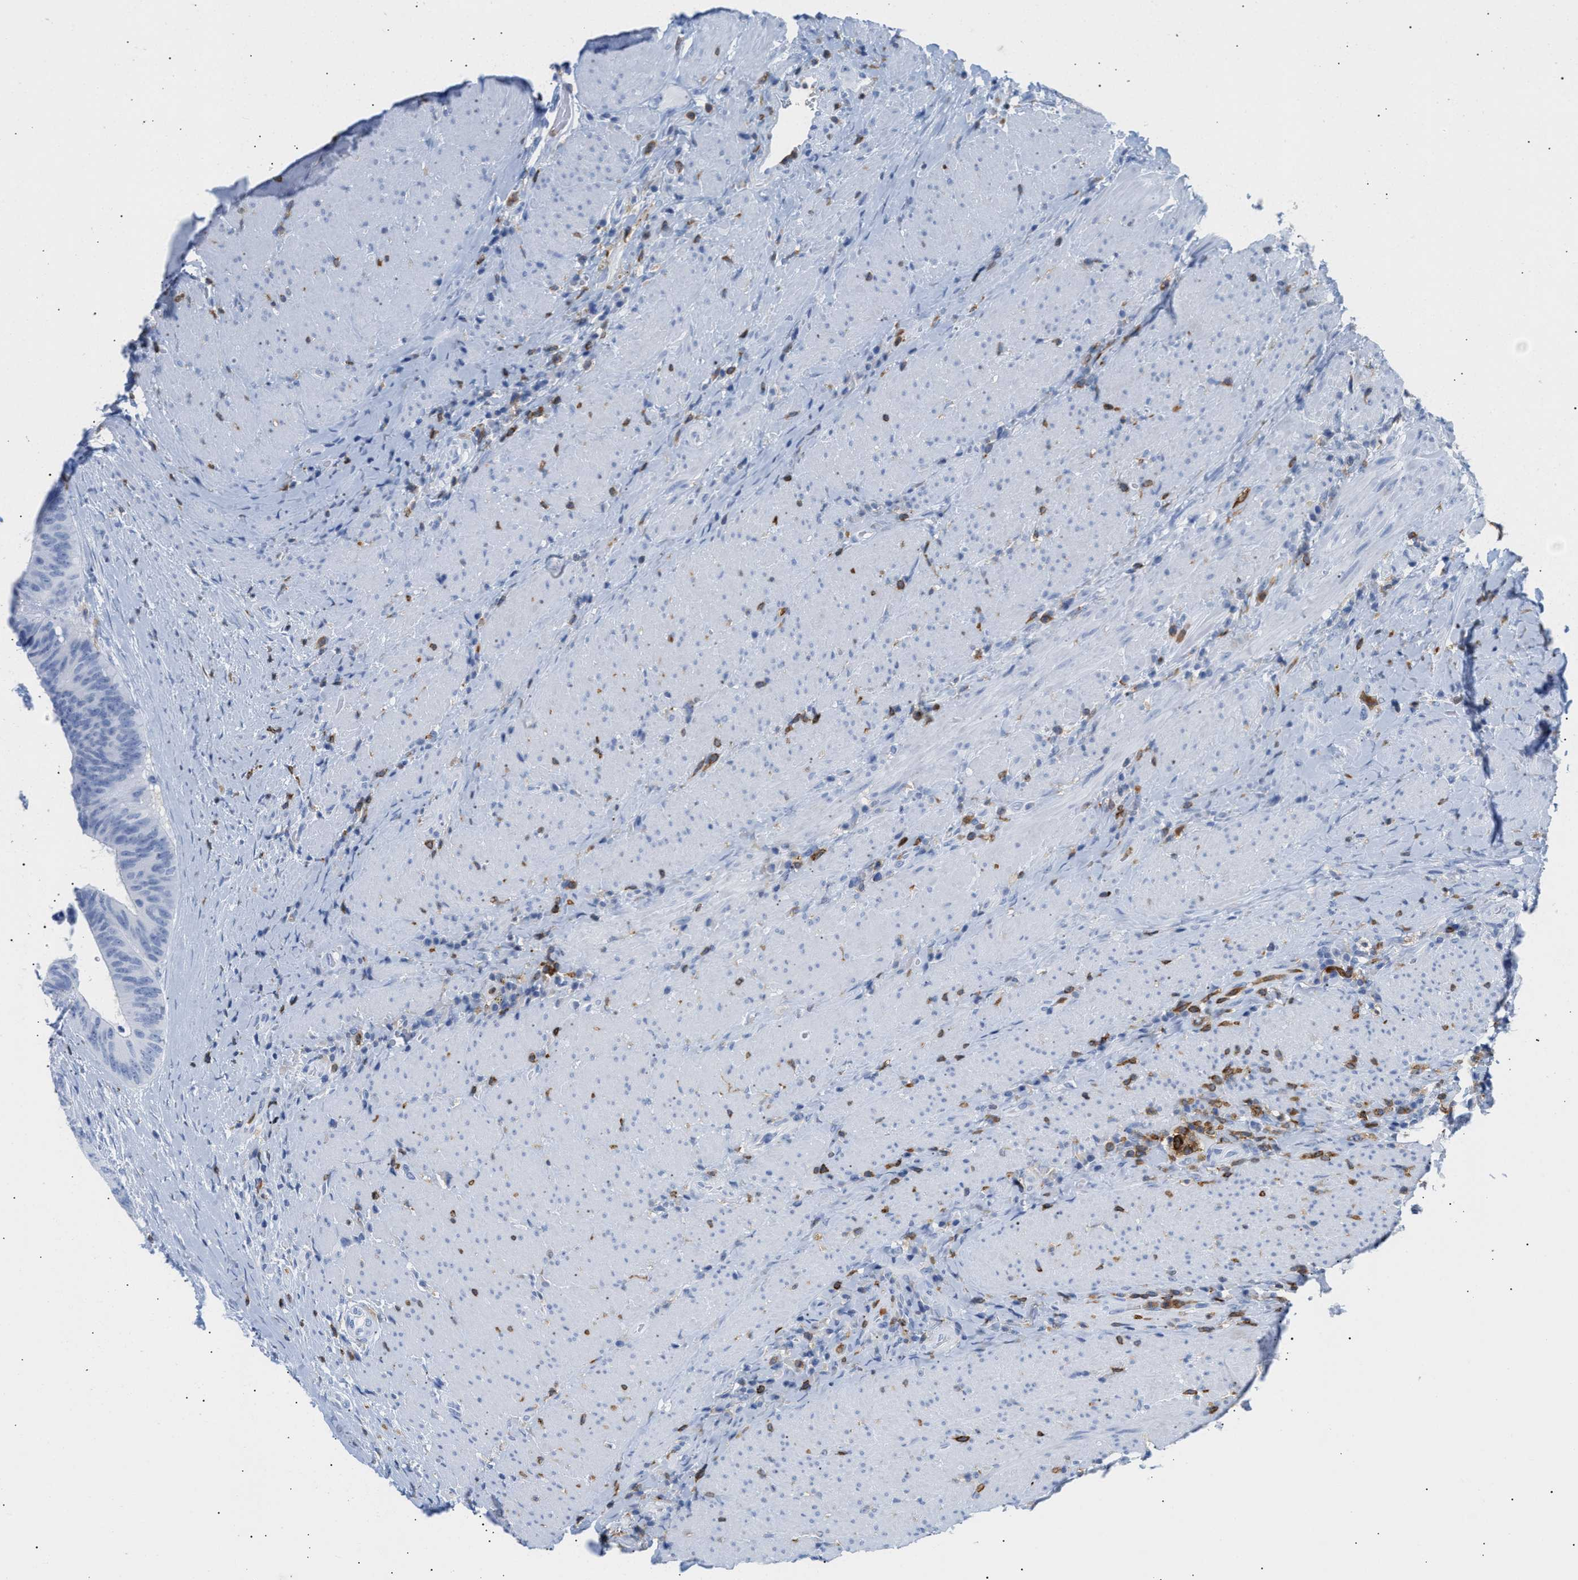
{"staining": {"intensity": "negative", "quantity": "none", "location": "none"}, "tissue": "colorectal cancer", "cell_type": "Tumor cells", "image_type": "cancer", "snomed": [{"axis": "morphology", "description": "Adenocarcinoma, NOS"}, {"axis": "topography", "description": "Rectum"}], "caption": "Colorectal cancer was stained to show a protein in brown. There is no significant positivity in tumor cells.", "gene": "LCP1", "patient": {"sex": "male", "age": 72}}